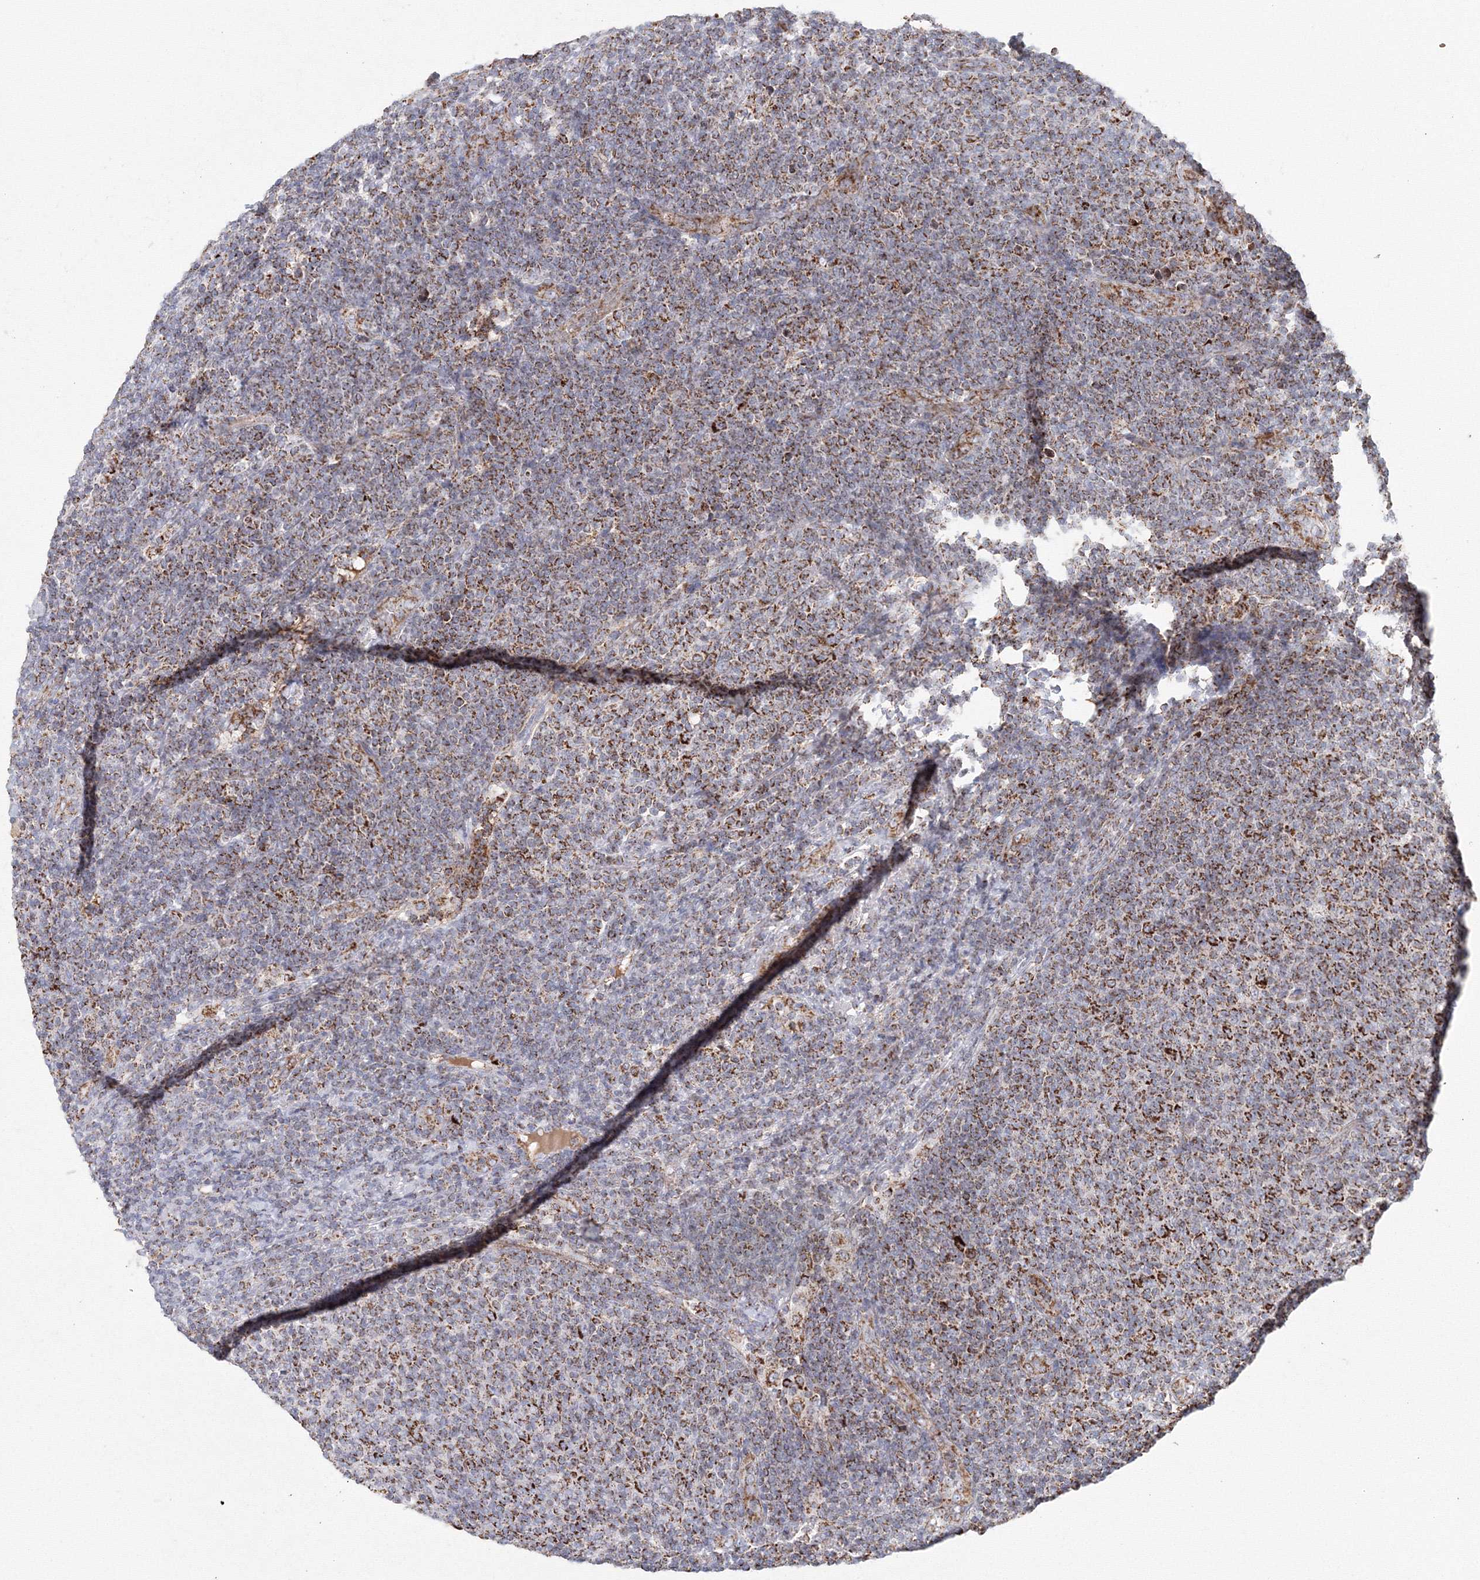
{"staining": {"intensity": "moderate", "quantity": ">75%", "location": "cytoplasmic/membranous"}, "tissue": "lymphoma", "cell_type": "Tumor cells", "image_type": "cancer", "snomed": [{"axis": "morphology", "description": "Malignant lymphoma, non-Hodgkin's type, Low grade"}, {"axis": "topography", "description": "Lymph node"}], "caption": "Immunohistochemical staining of malignant lymphoma, non-Hodgkin's type (low-grade) displays medium levels of moderate cytoplasmic/membranous protein positivity in approximately >75% of tumor cells.", "gene": "GRPEL1", "patient": {"sex": "male", "age": 66}}